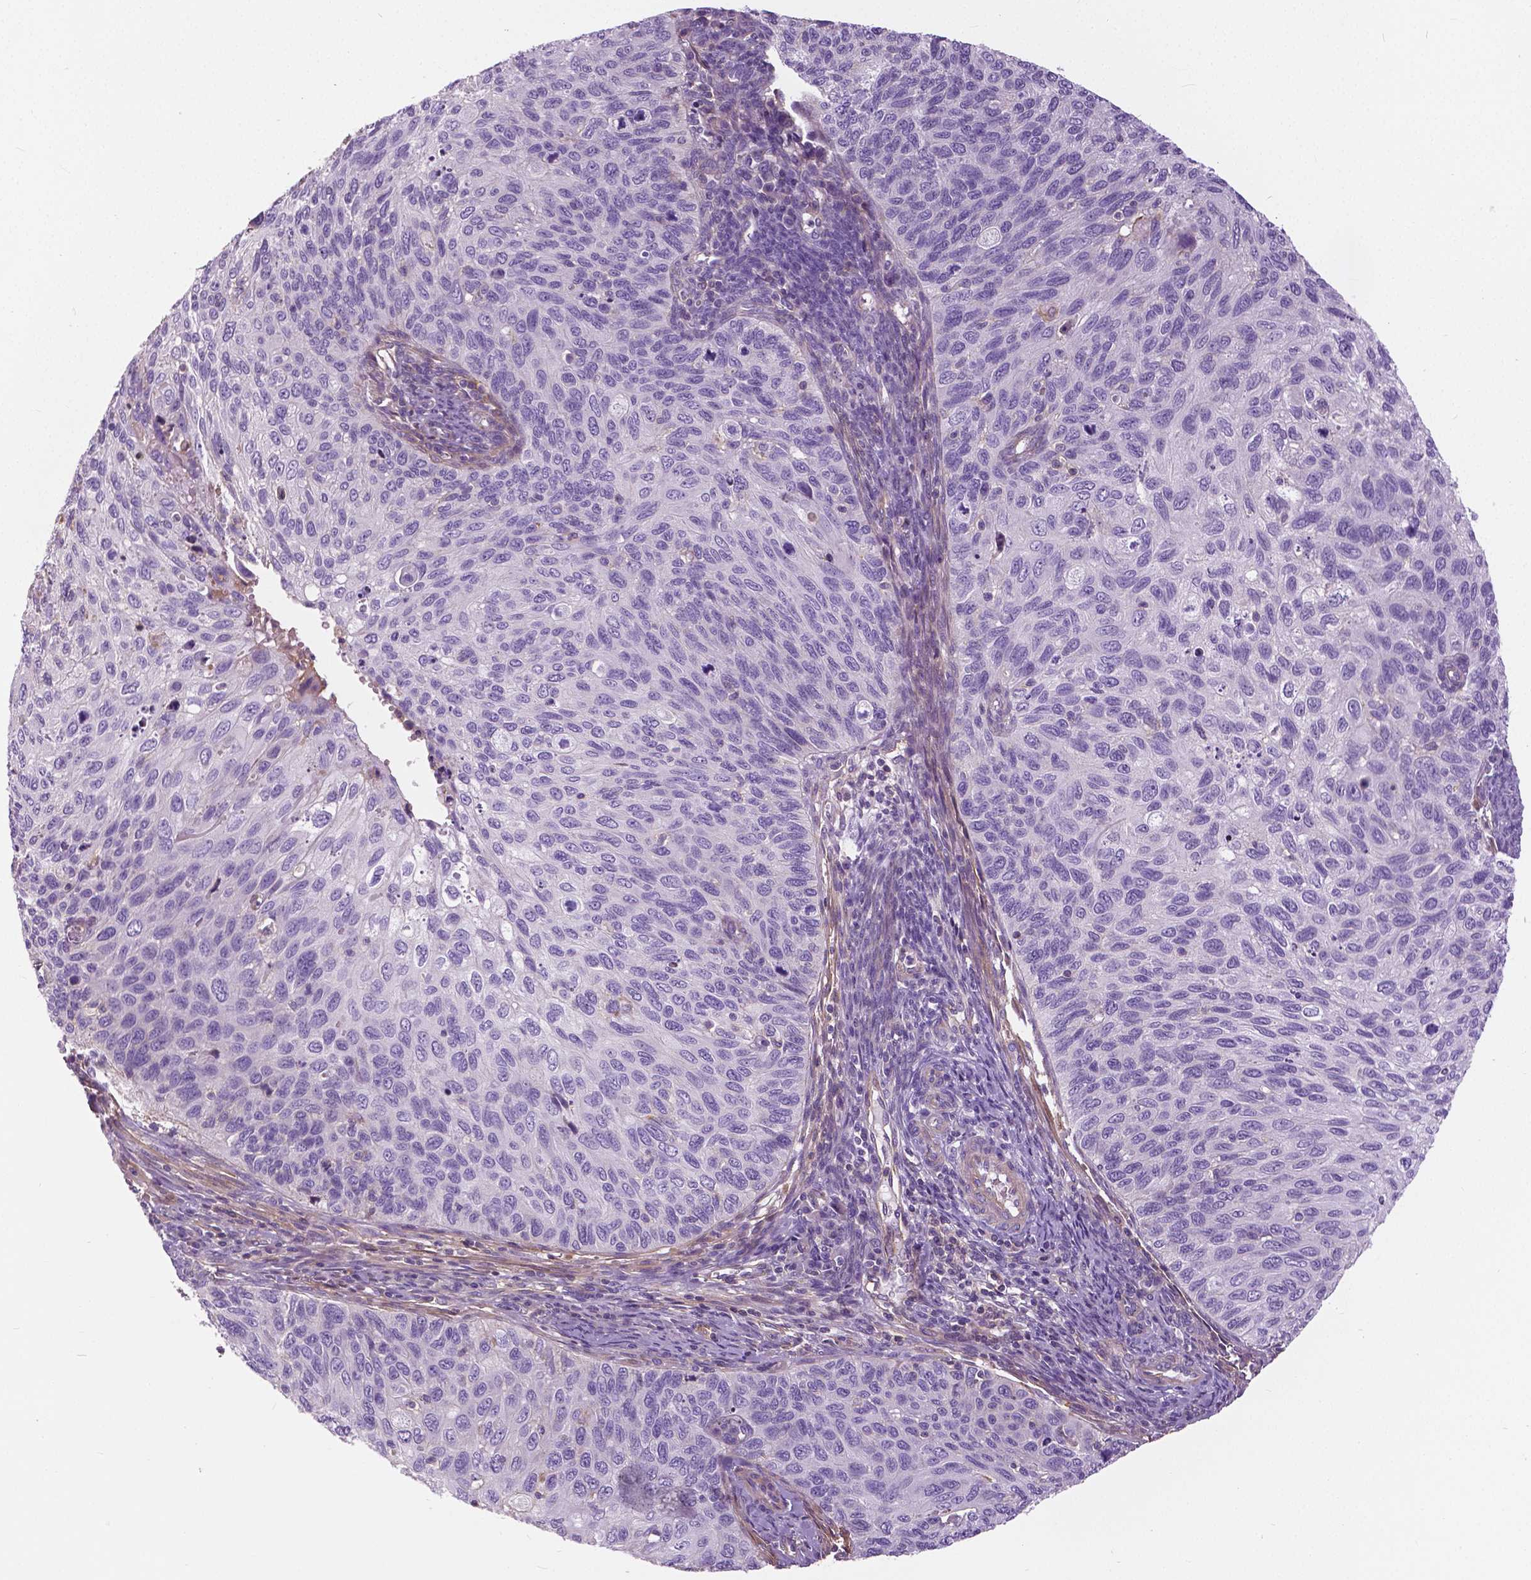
{"staining": {"intensity": "negative", "quantity": "none", "location": "none"}, "tissue": "cervical cancer", "cell_type": "Tumor cells", "image_type": "cancer", "snomed": [{"axis": "morphology", "description": "Squamous cell carcinoma, NOS"}, {"axis": "topography", "description": "Cervix"}], "caption": "Immunohistochemical staining of squamous cell carcinoma (cervical) demonstrates no significant staining in tumor cells.", "gene": "ANXA13", "patient": {"sex": "female", "age": 70}}